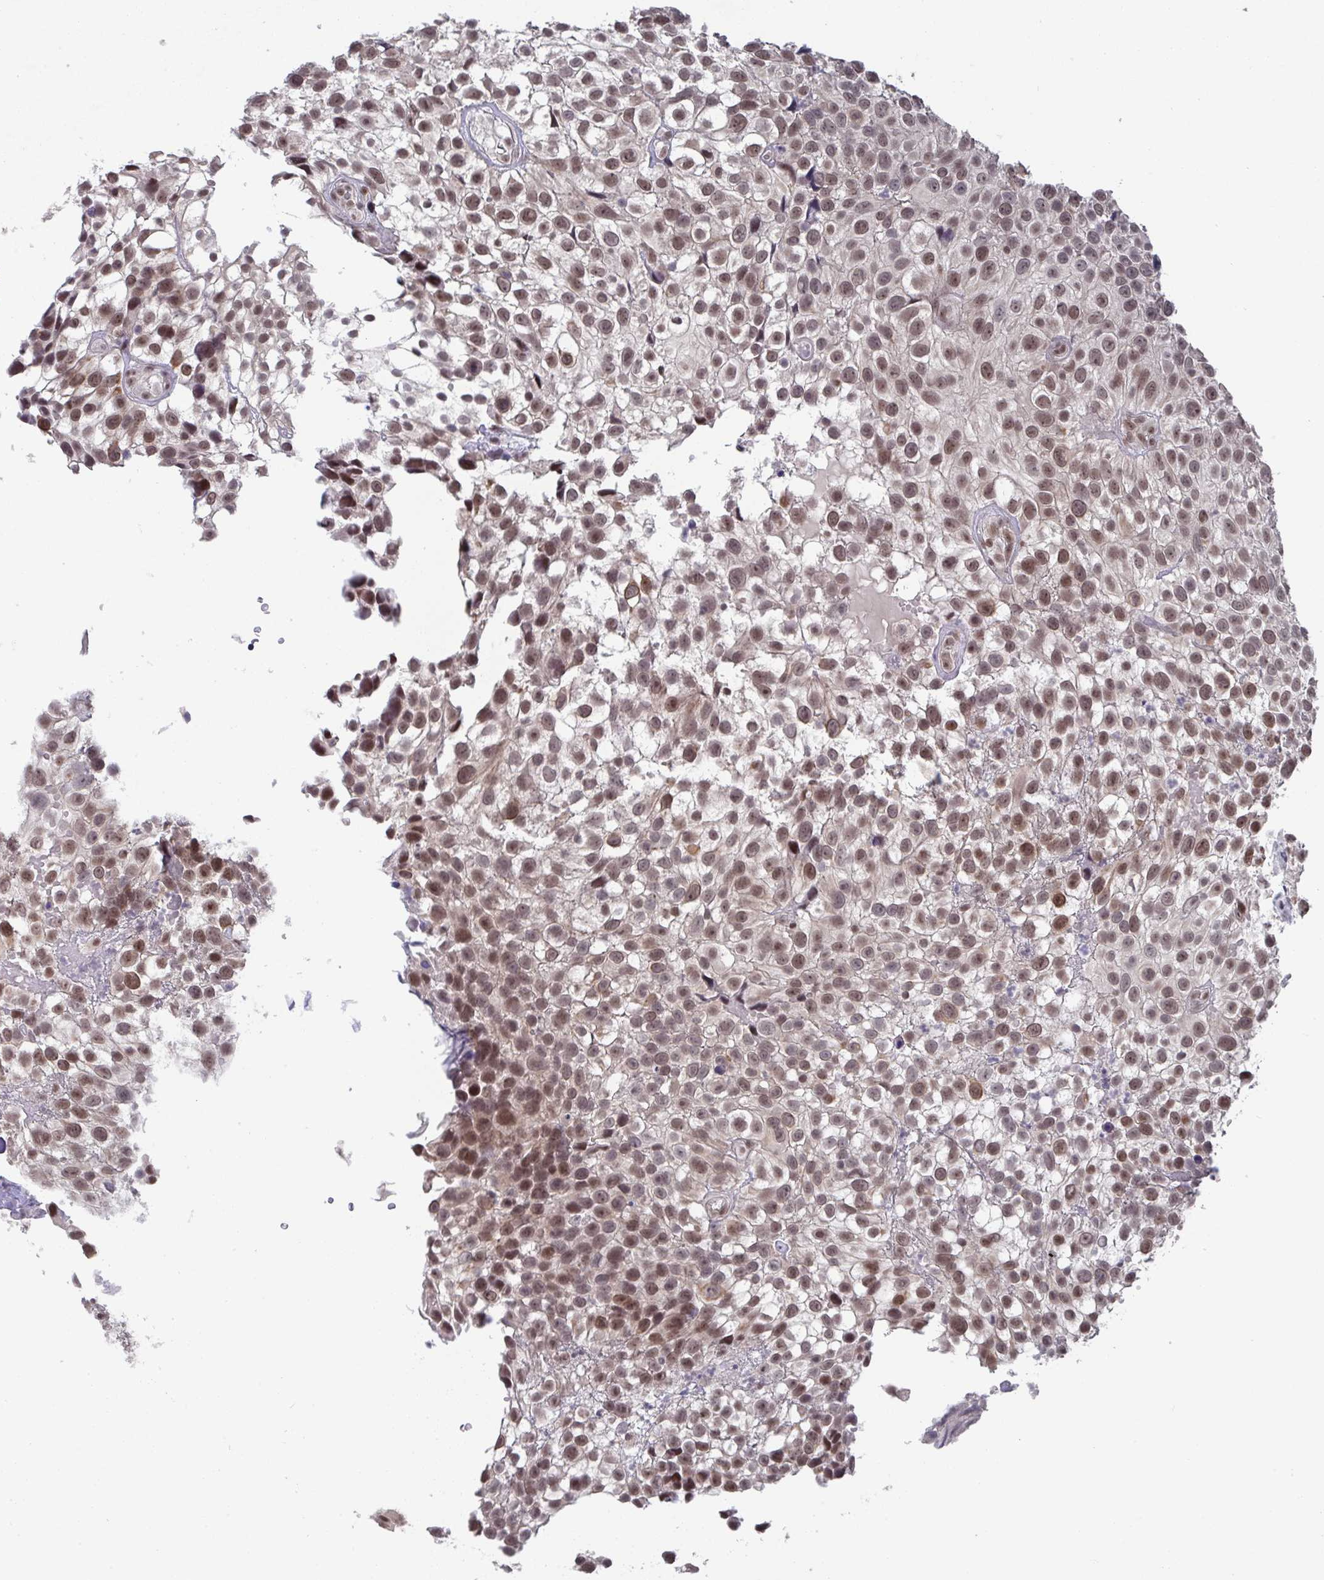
{"staining": {"intensity": "moderate", "quantity": ">75%", "location": "nuclear"}, "tissue": "urothelial cancer", "cell_type": "Tumor cells", "image_type": "cancer", "snomed": [{"axis": "morphology", "description": "Urothelial carcinoma, High grade"}, {"axis": "topography", "description": "Urinary bladder"}], "caption": "High-grade urothelial carcinoma stained with DAB immunohistochemistry demonstrates medium levels of moderate nuclear staining in approximately >75% of tumor cells.", "gene": "JMJD1C", "patient": {"sex": "male", "age": 56}}